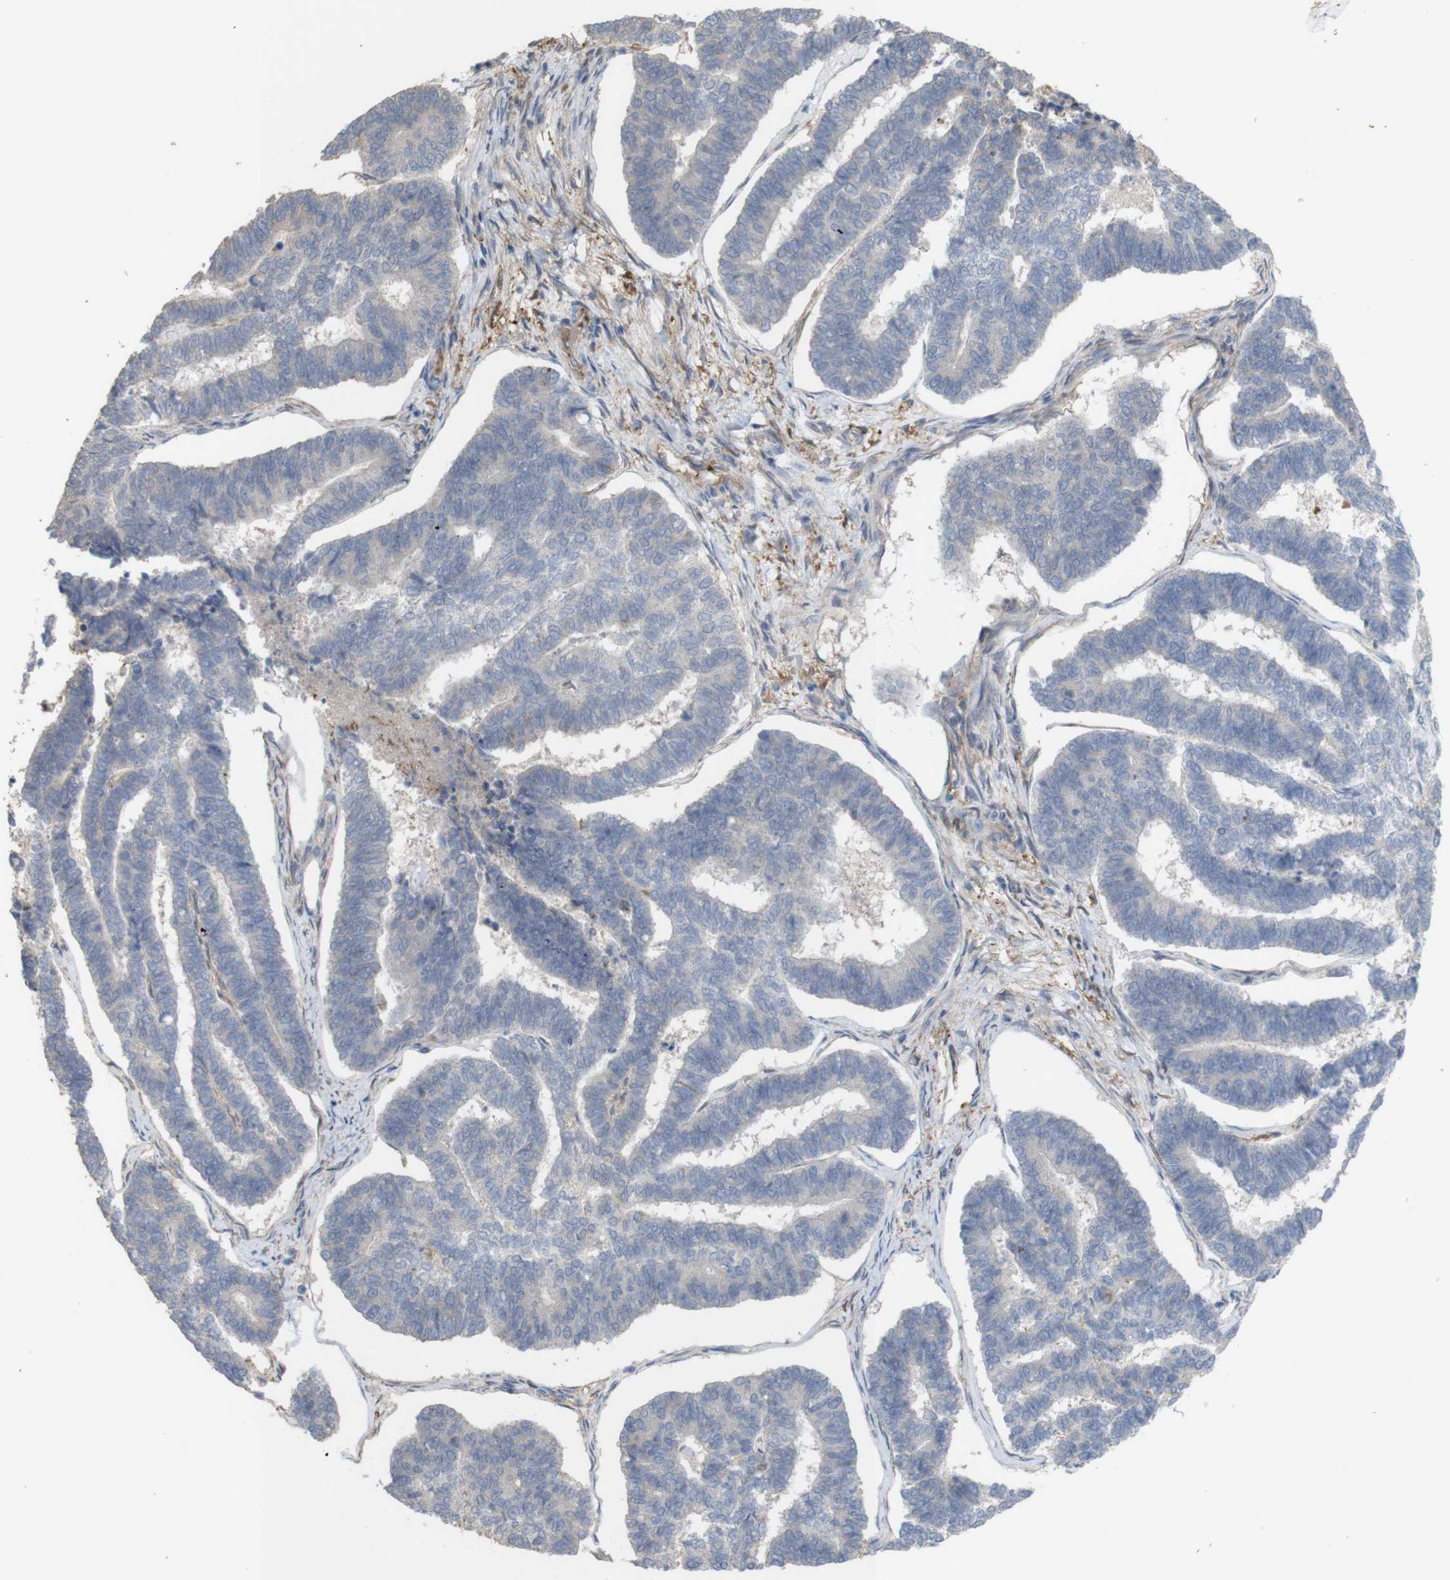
{"staining": {"intensity": "weak", "quantity": "<25%", "location": "cytoplasmic/membranous"}, "tissue": "endometrial cancer", "cell_type": "Tumor cells", "image_type": "cancer", "snomed": [{"axis": "morphology", "description": "Adenocarcinoma, NOS"}, {"axis": "topography", "description": "Endometrium"}], "caption": "An image of human endometrial cancer (adenocarcinoma) is negative for staining in tumor cells.", "gene": "PTPRR", "patient": {"sex": "female", "age": 70}}